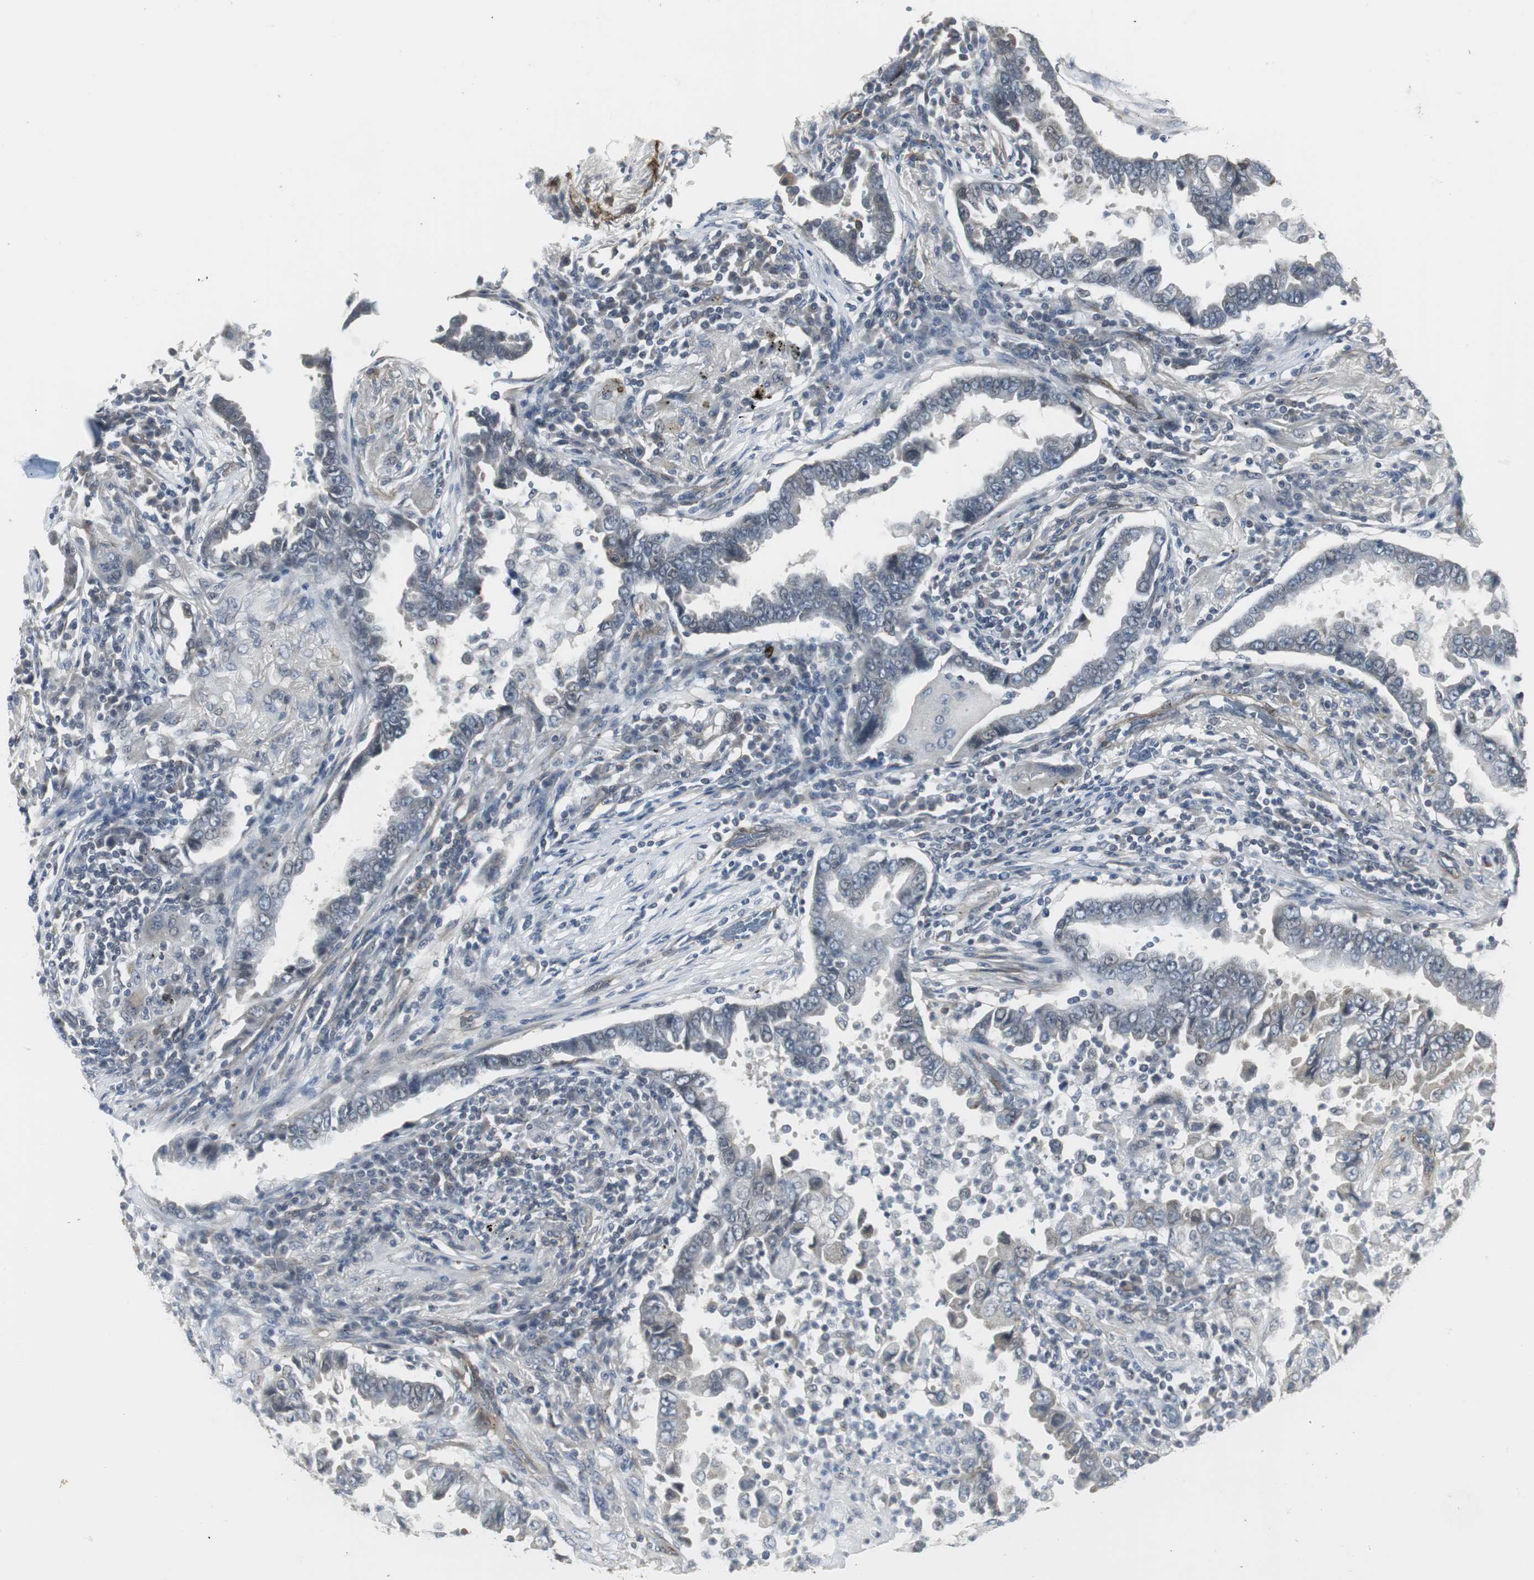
{"staining": {"intensity": "weak", "quantity": "<25%", "location": "cytoplasmic/membranous"}, "tissue": "lung cancer", "cell_type": "Tumor cells", "image_type": "cancer", "snomed": [{"axis": "morphology", "description": "Normal tissue, NOS"}, {"axis": "morphology", "description": "Inflammation, NOS"}, {"axis": "morphology", "description": "Adenocarcinoma, NOS"}, {"axis": "topography", "description": "Lung"}], "caption": "High magnification brightfield microscopy of lung cancer (adenocarcinoma) stained with DAB (brown) and counterstained with hematoxylin (blue): tumor cells show no significant staining. The staining is performed using DAB brown chromogen with nuclei counter-stained in using hematoxylin.", "gene": "SCYL3", "patient": {"sex": "female", "age": 64}}